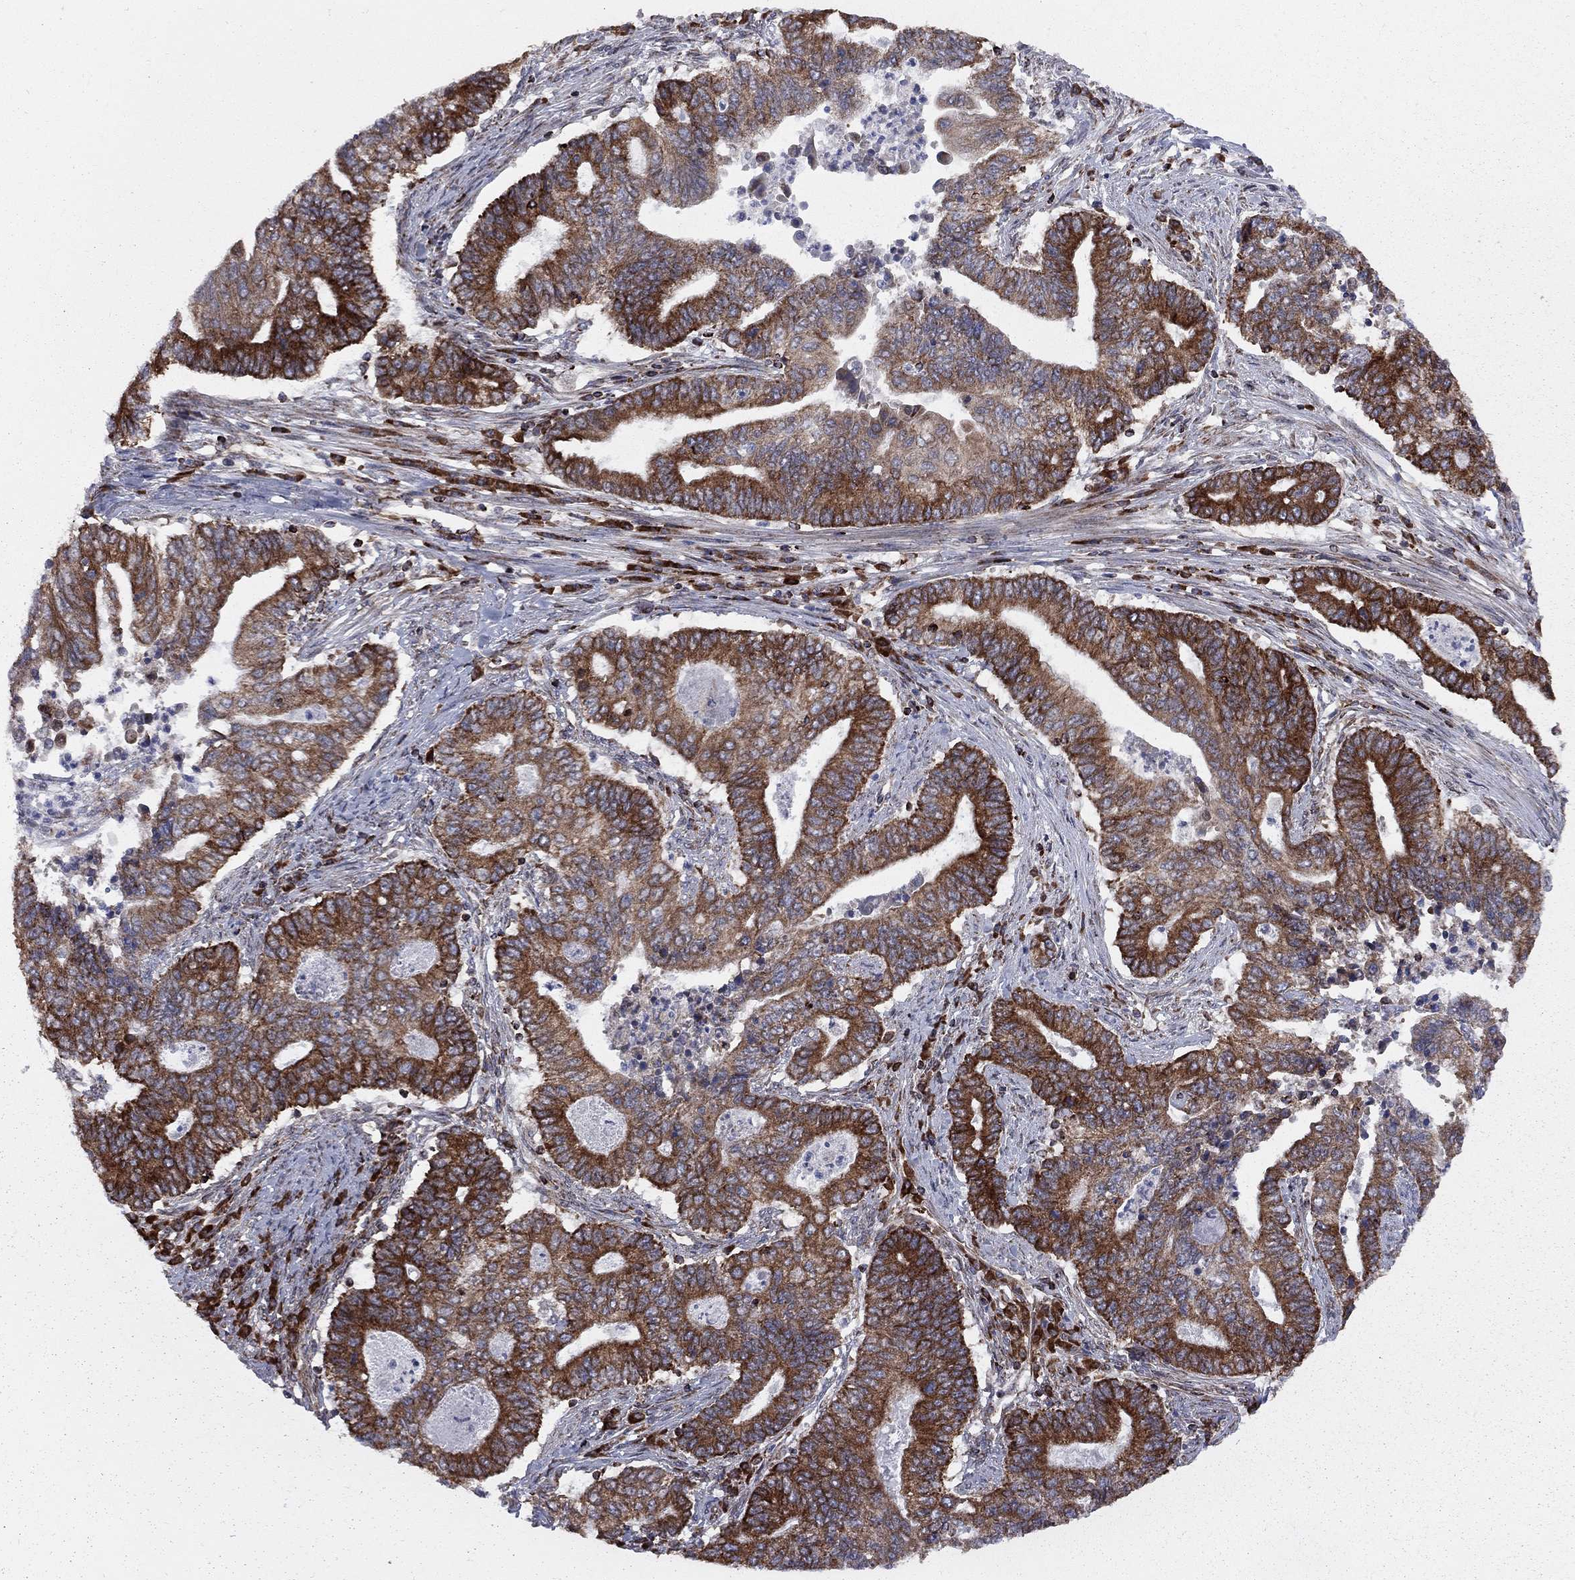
{"staining": {"intensity": "strong", "quantity": ">75%", "location": "cytoplasmic/membranous"}, "tissue": "endometrial cancer", "cell_type": "Tumor cells", "image_type": "cancer", "snomed": [{"axis": "morphology", "description": "Adenocarcinoma, NOS"}, {"axis": "topography", "description": "Uterus"}, {"axis": "topography", "description": "Endometrium"}], "caption": "Protein staining shows strong cytoplasmic/membranous staining in about >75% of tumor cells in adenocarcinoma (endometrial). Using DAB (3,3'-diaminobenzidine) (brown) and hematoxylin (blue) stains, captured at high magnification using brightfield microscopy.", "gene": "CLPTM1", "patient": {"sex": "female", "age": 54}}